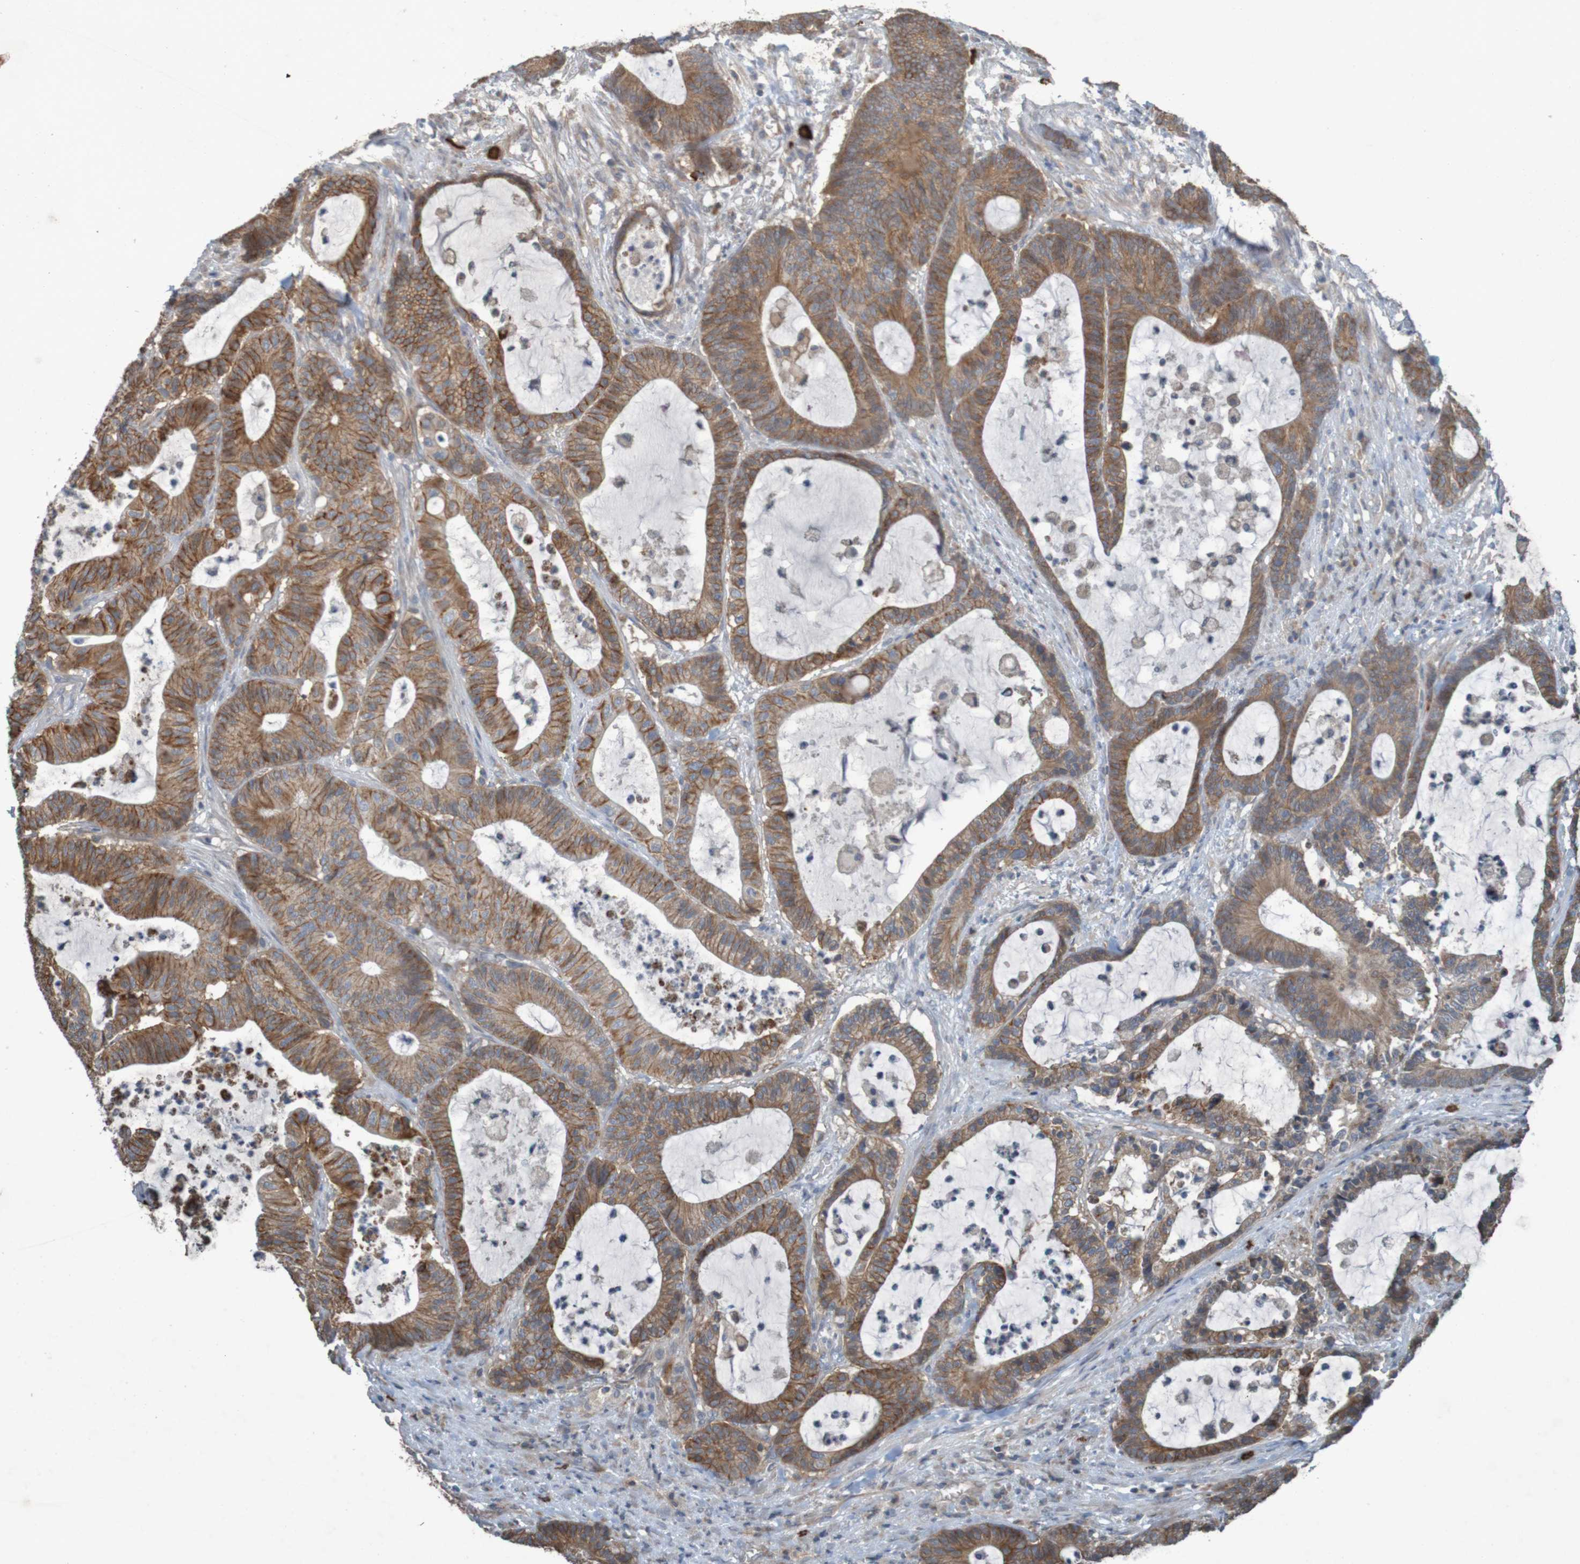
{"staining": {"intensity": "moderate", "quantity": ">75%", "location": "cytoplasmic/membranous"}, "tissue": "colorectal cancer", "cell_type": "Tumor cells", "image_type": "cancer", "snomed": [{"axis": "morphology", "description": "Adenocarcinoma, NOS"}, {"axis": "topography", "description": "Colon"}], "caption": "Protein expression analysis of colorectal cancer (adenocarcinoma) shows moderate cytoplasmic/membranous expression in approximately >75% of tumor cells.", "gene": "B3GAT2", "patient": {"sex": "female", "age": 84}}